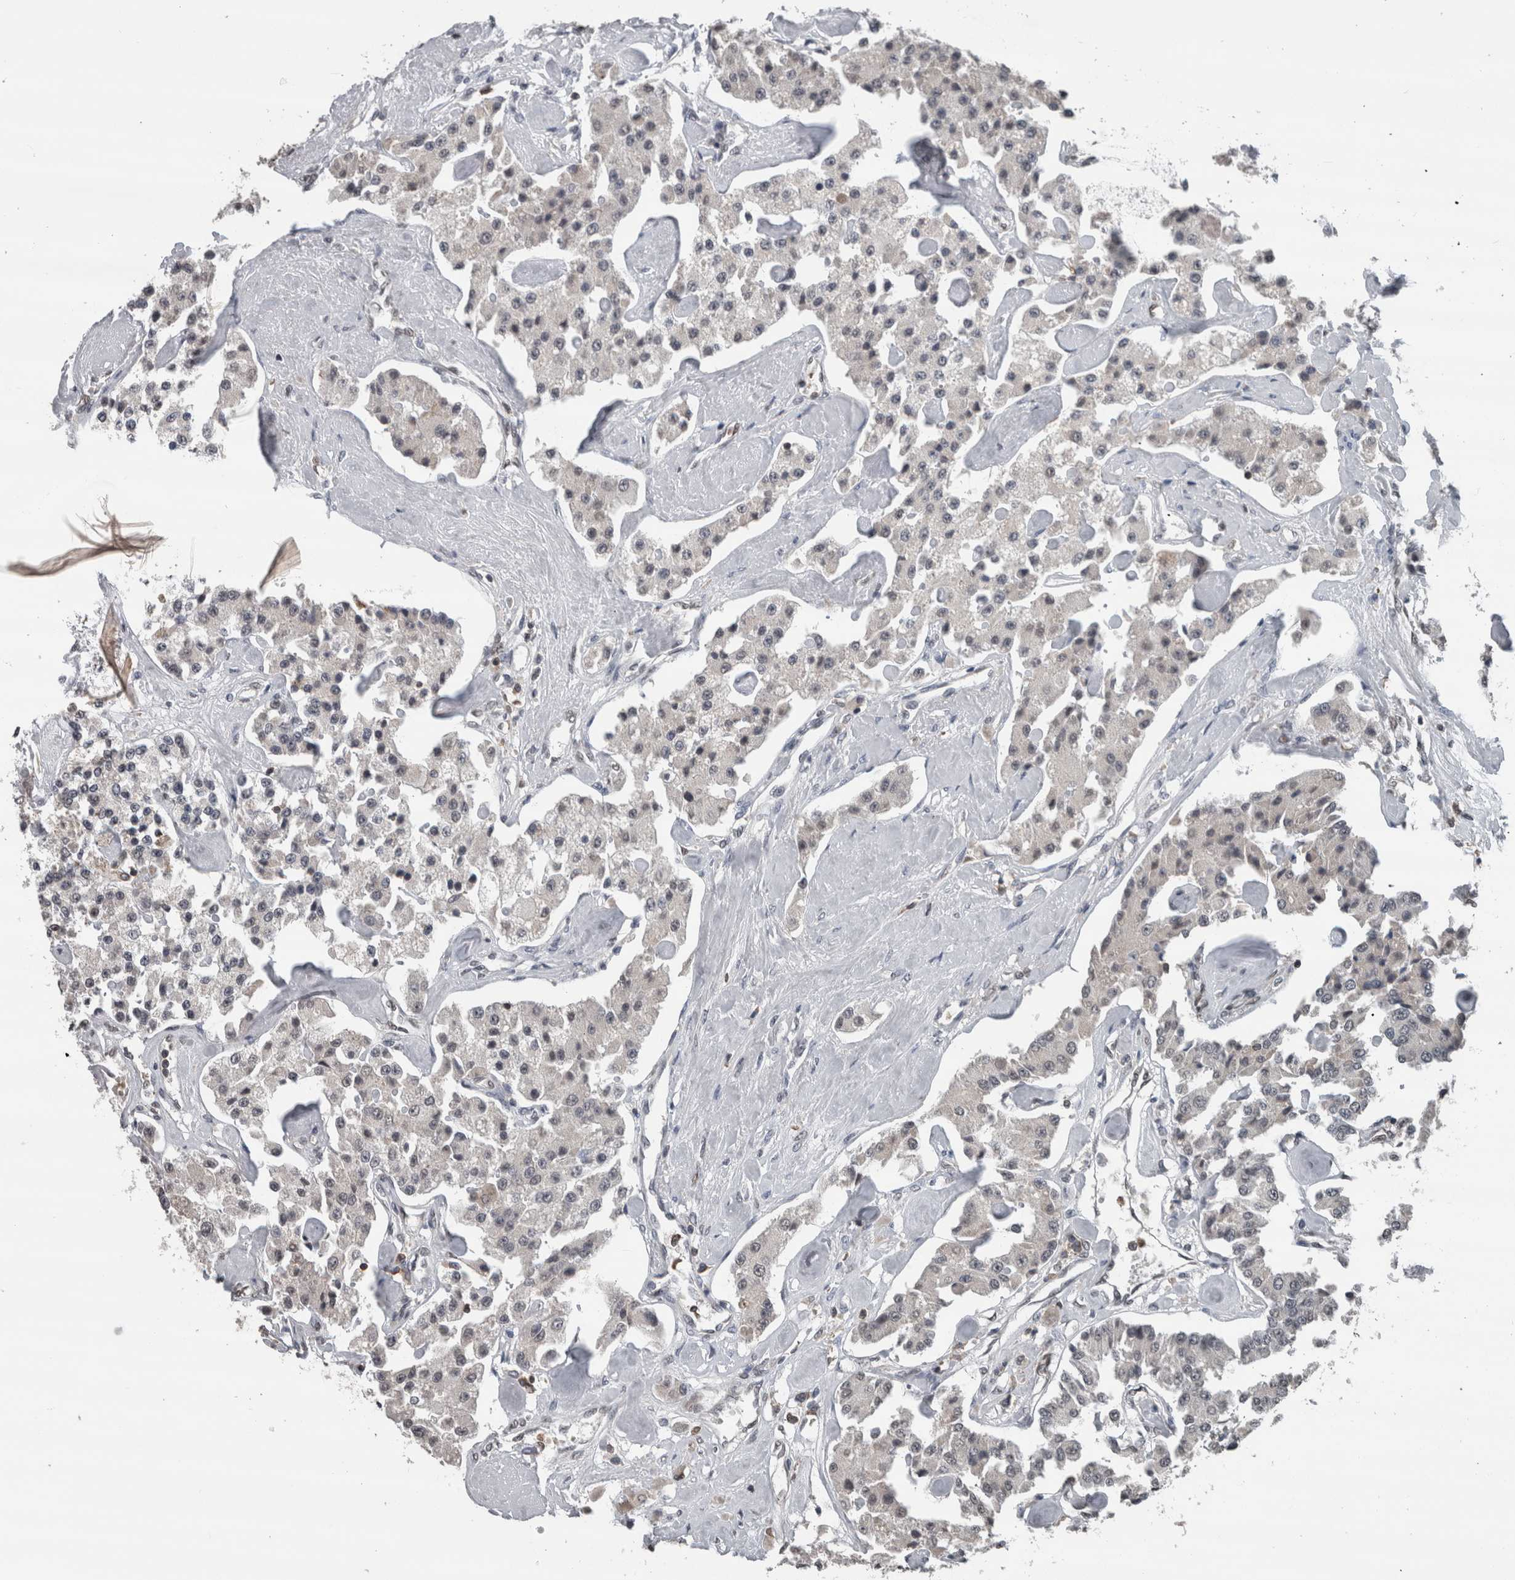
{"staining": {"intensity": "negative", "quantity": "none", "location": "none"}, "tissue": "carcinoid", "cell_type": "Tumor cells", "image_type": "cancer", "snomed": [{"axis": "morphology", "description": "Carcinoid, malignant, NOS"}, {"axis": "topography", "description": "Pancreas"}], "caption": "Tumor cells are negative for protein expression in human carcinoid (malignant).", "gene": "MAFF", "patient": {"sex": "male", "age": 41}}